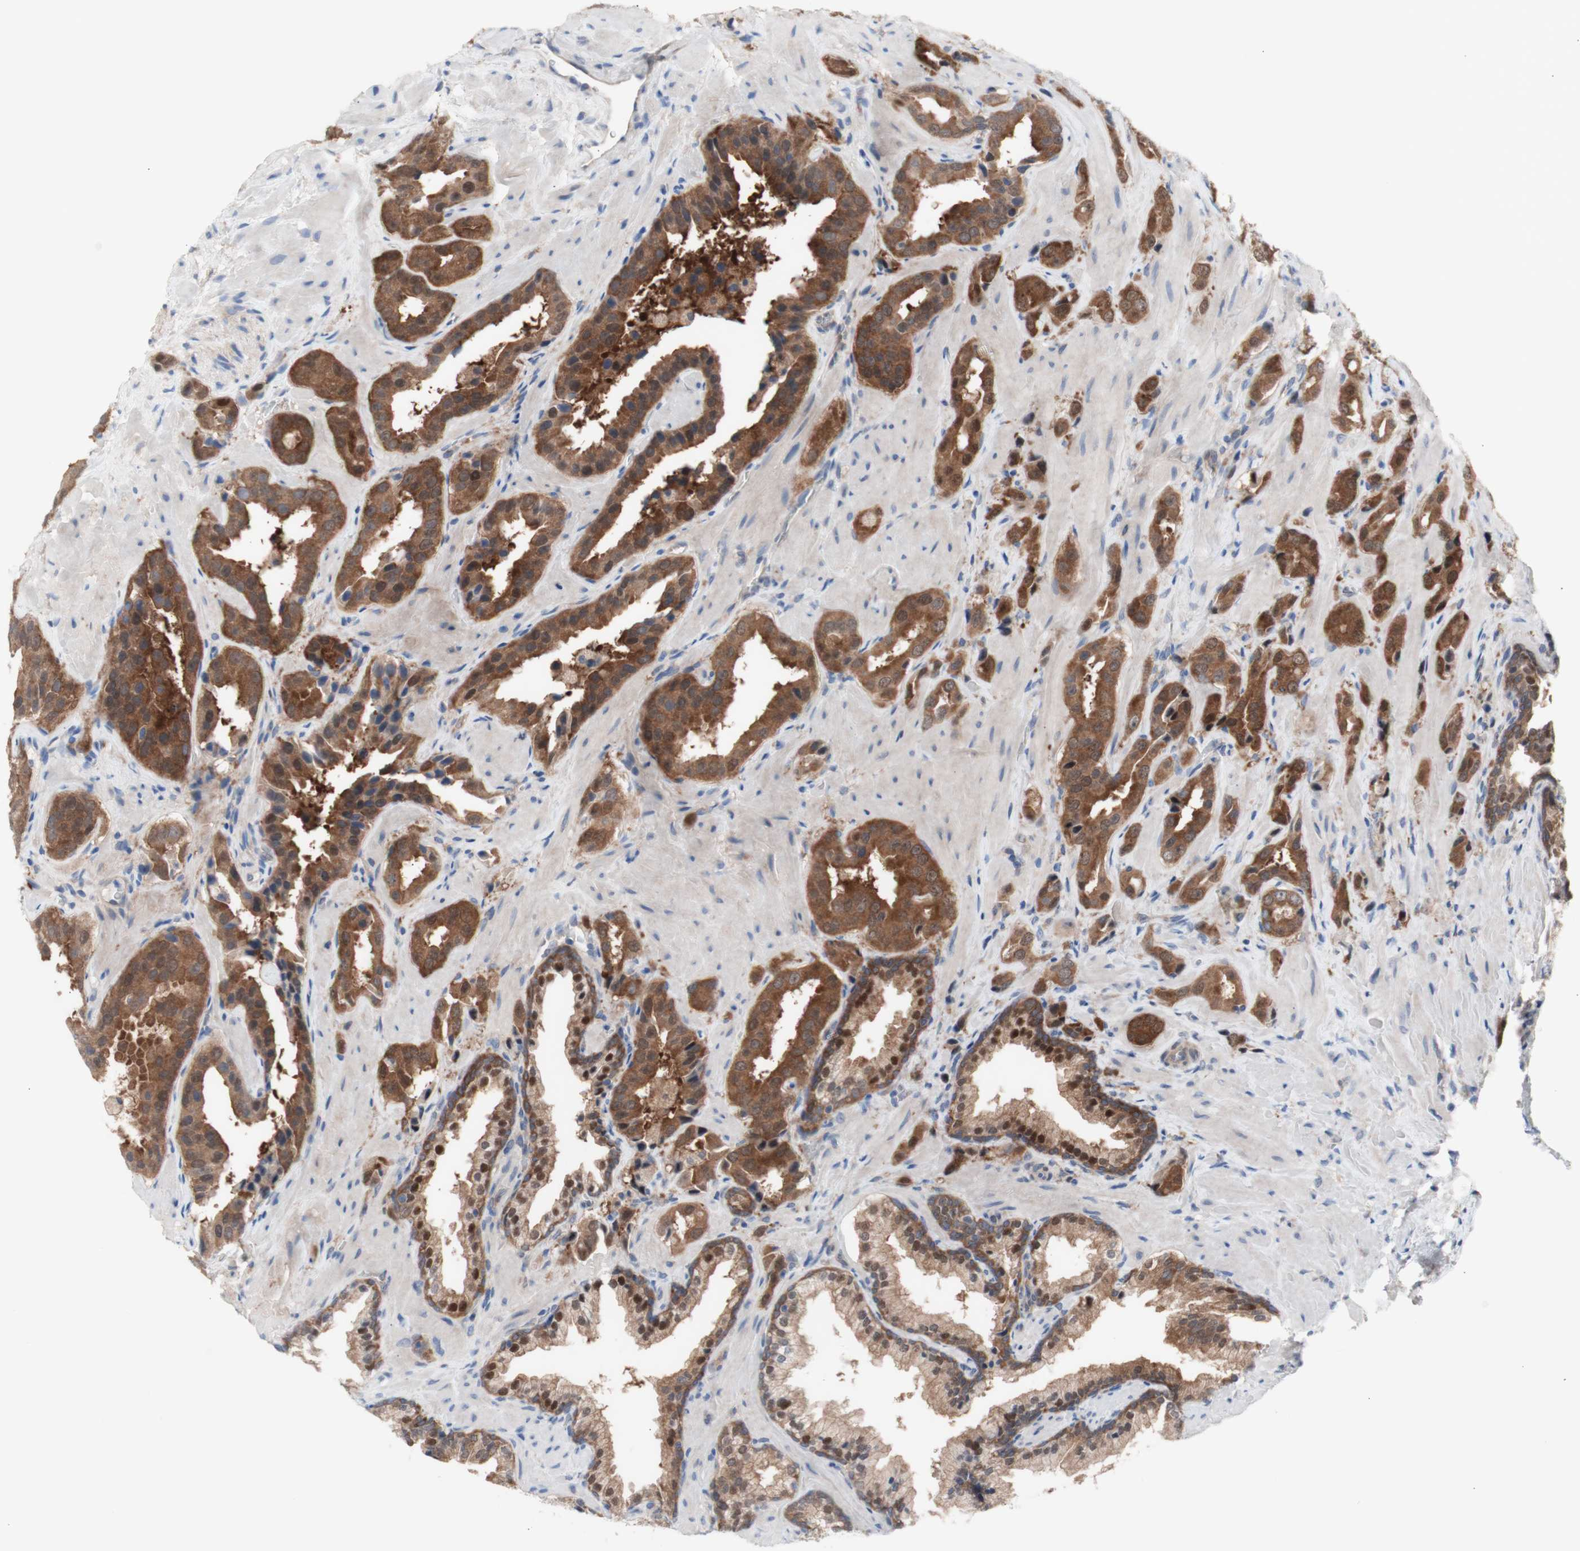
{"staining": {"intensity": "moderate", "quantity": ">75%", "location": "cytoplasmic/membranous,nuclear"}, "tissue": "prostate cancer", "cell_type": "Tumor cells", "image_type": "cancer", "snomed": [{"axis": "morphology", "description": "Adenocarcinoma, High grade"}, {"axis": "topography", "description": "Prostate"}], "caption": "Immunohistochemistry (IHC) (DAB (3,3'-diaminobenzidine)) staining of human prostate high-grade adenocarcinoma exhibits moderate cytoplasmic/membranous and nuclear protein expression in approximately >75% of tumor cells. The staining was performed using DAB (3,3'-diaminobenzidine), with brown indicating positive protein expression. Nuclei are stained blue with hematoxylin.", "gene": "PRMT5", "patient": {"sex": "male", "age": 64}}